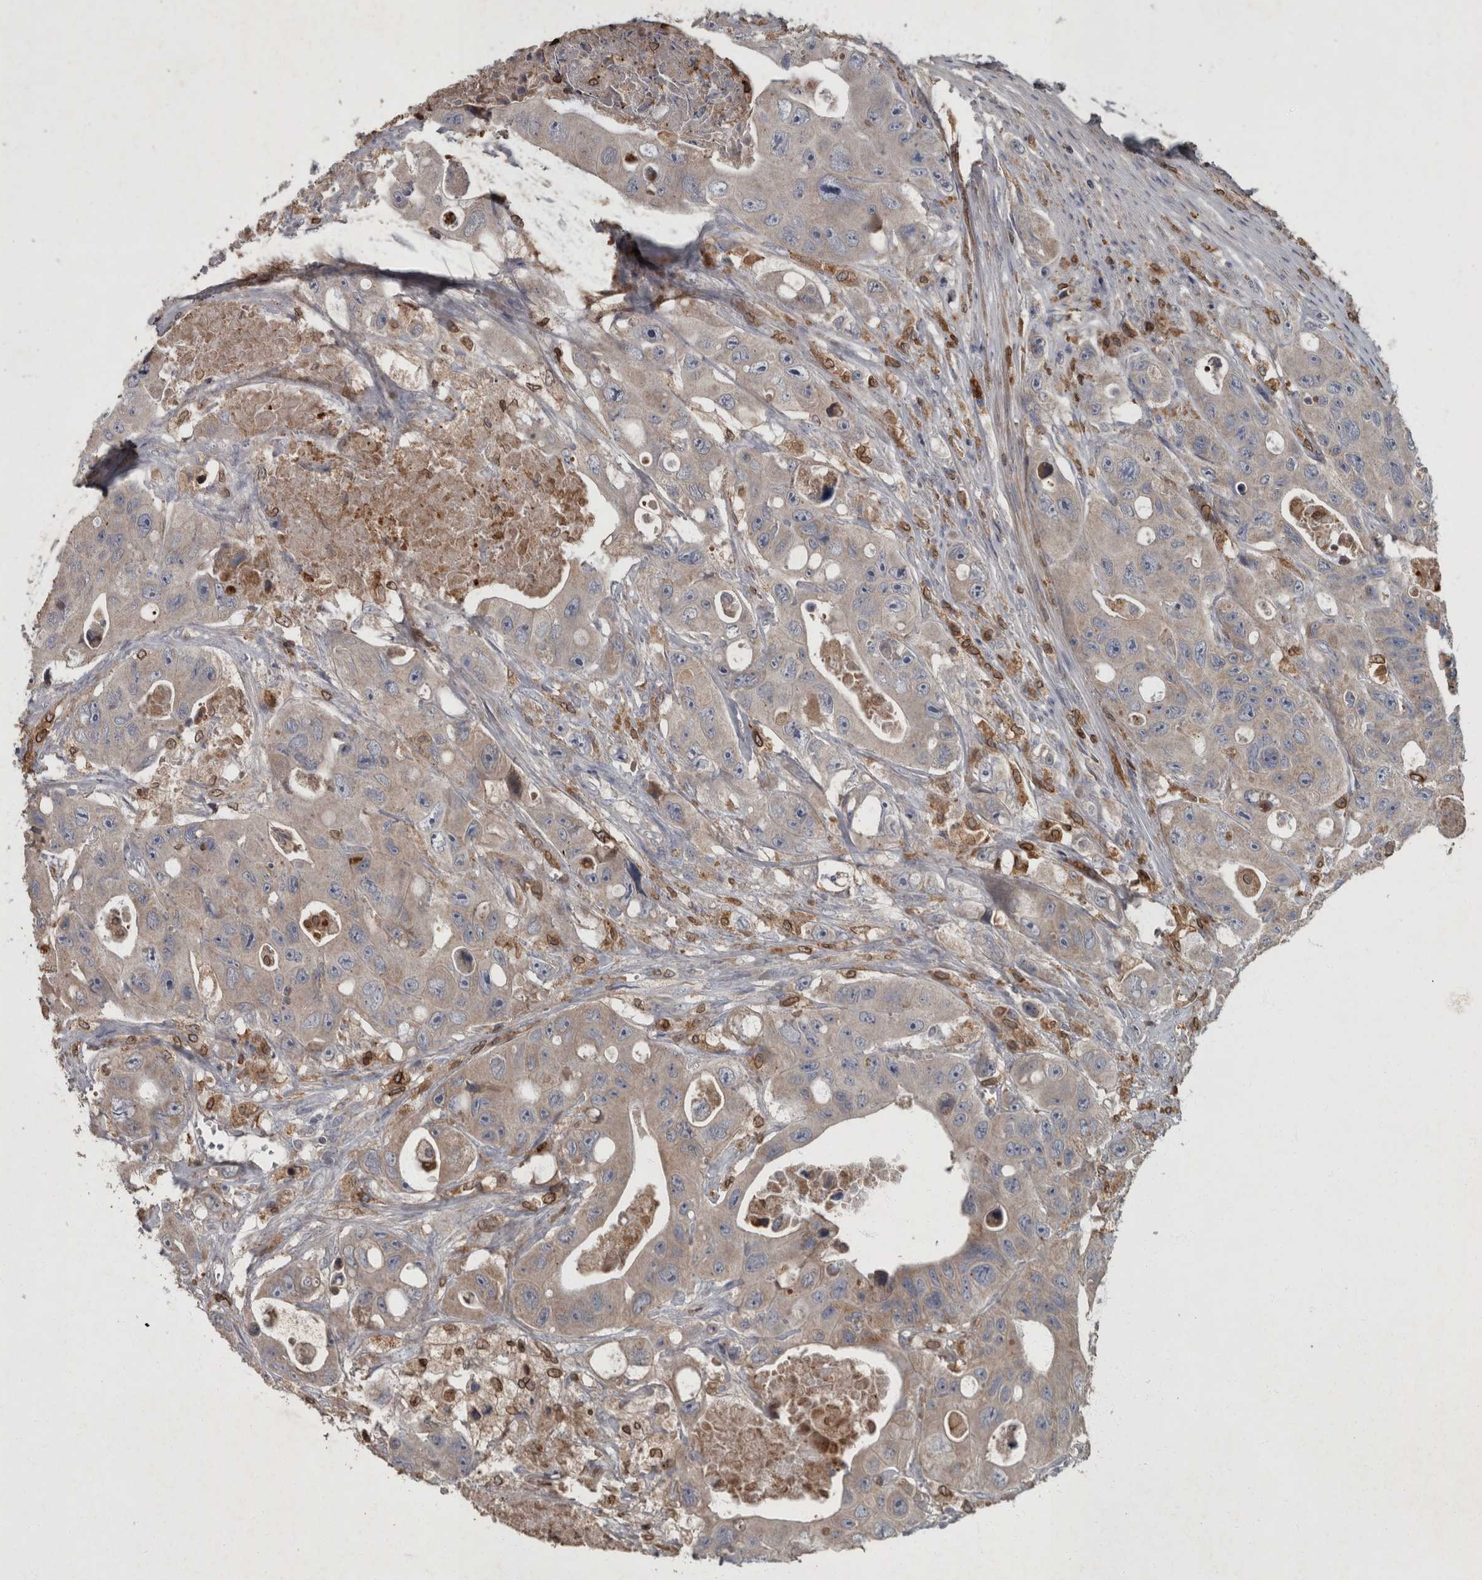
{"staining": {"intensity": "weak", "quantity": "25%-75%", "location": "cytoplasmic/membranous"}, "tissue": "colorectal cancer", "cell_type": "Tumor cells", "image_type": "cancer", "snomed": [{"axis": "morphology", "description": "Adenocarcinoma, NOS"}, {"axis": "topography", "description": "Colon"}], "caption": "Human colorectal cancer (adenocarcinoma) stained with a protein marker displays weak staining in tumor cells.", "gene": "PPP1R3C", "patient": {"sex": "female", "age": 46}}